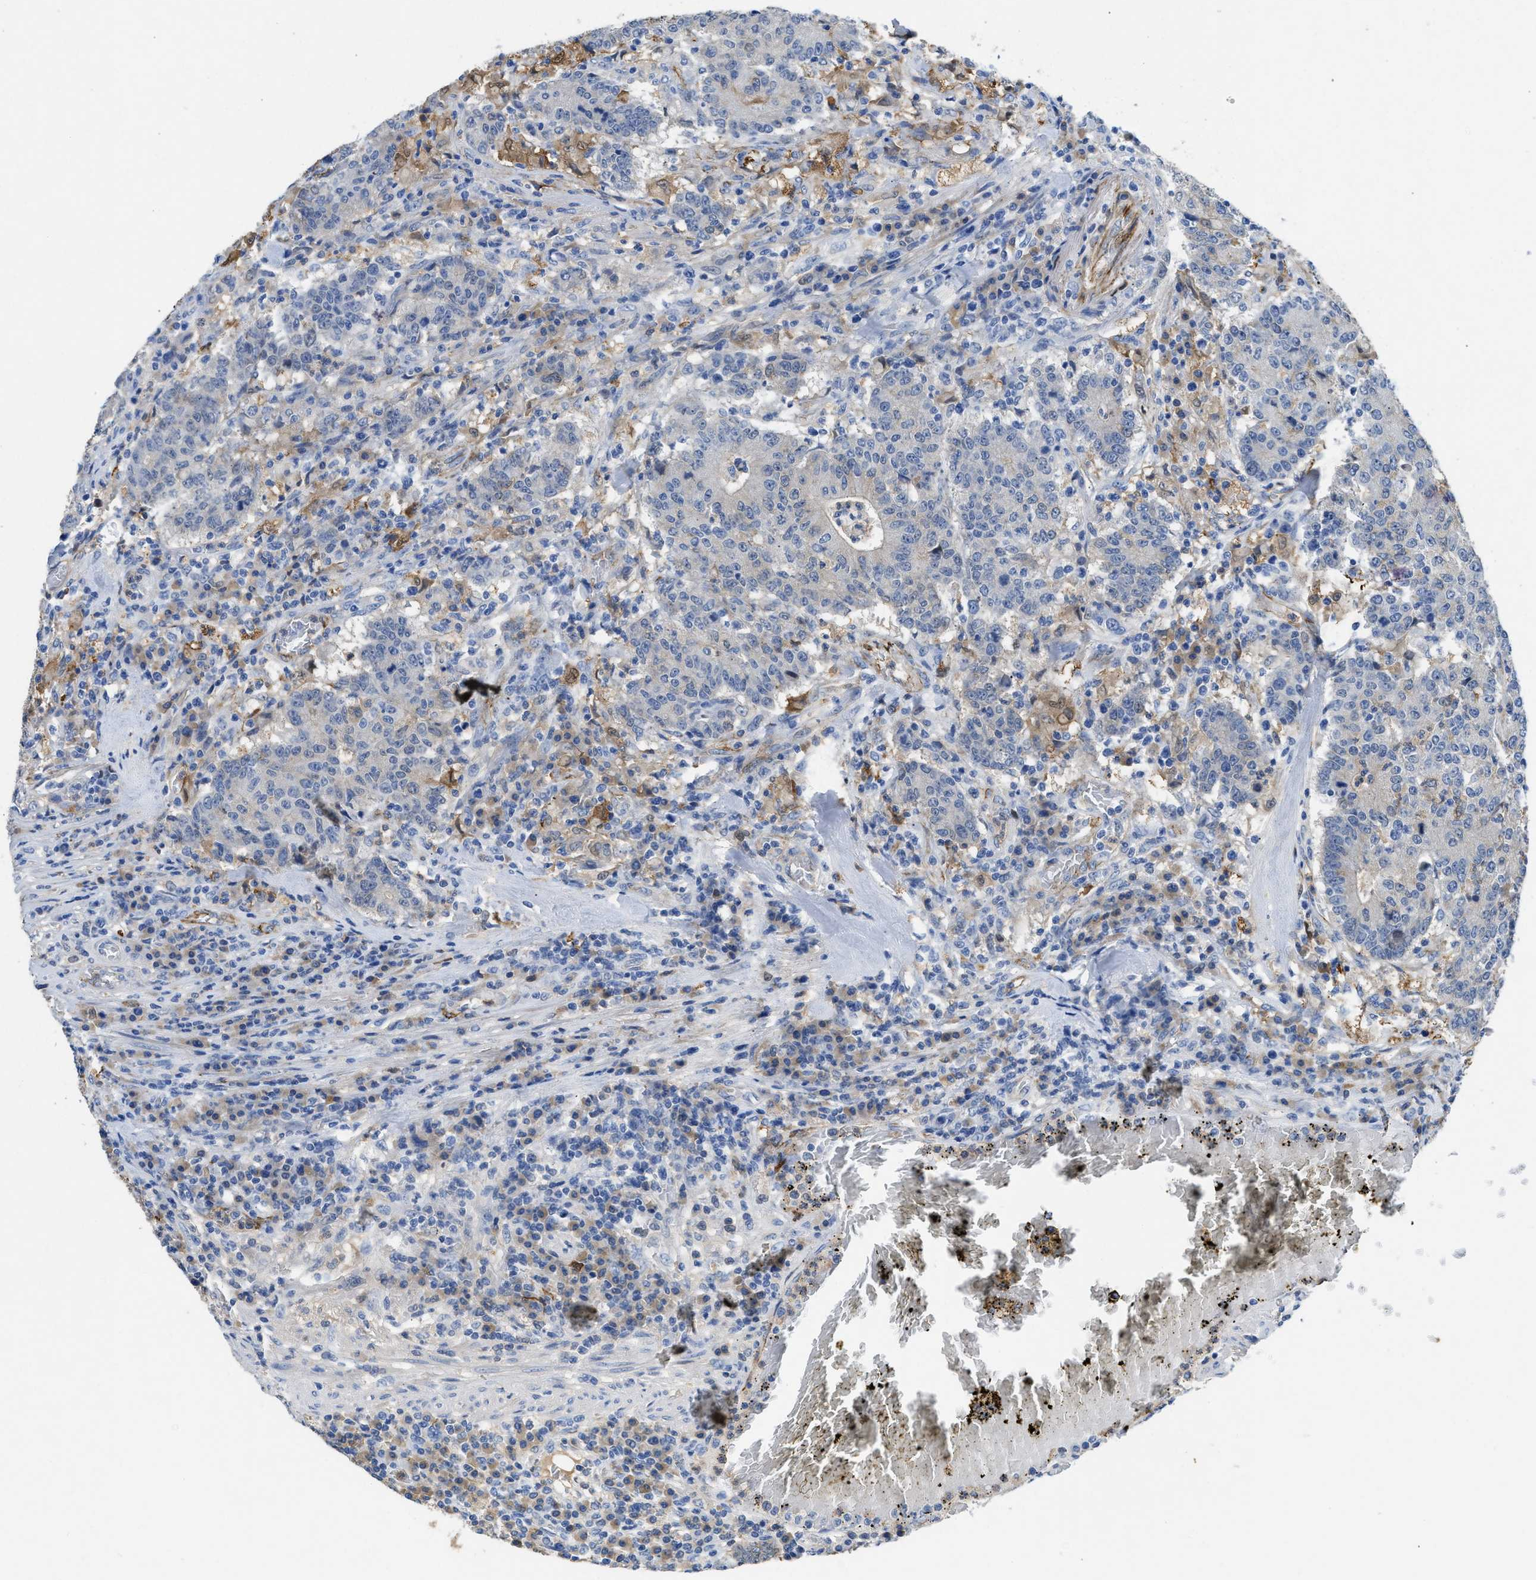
{"staining": {"intensity": "negative", "quantity": "none", "location": "none"}, "tissue": "colorectal cancer", "cell_type": "Tumor cells", "image_type": "cancer", "snomed": [{"axis": "morphology", "description": "Normal tissue, NOS"}, {"axis": "morphology", "description": "Adenocarcinoma, NOS"}, {"axis": "topography", "description": "Colon"}], "caption": "DAB (3,3'-diaminobenzidine) immunohistochemical staining of colorectal adenocarcinoma exhibits no significant staining in tumor cells.", "gene": "SPEG", "patient": {"sex": "female", "age": 75}}